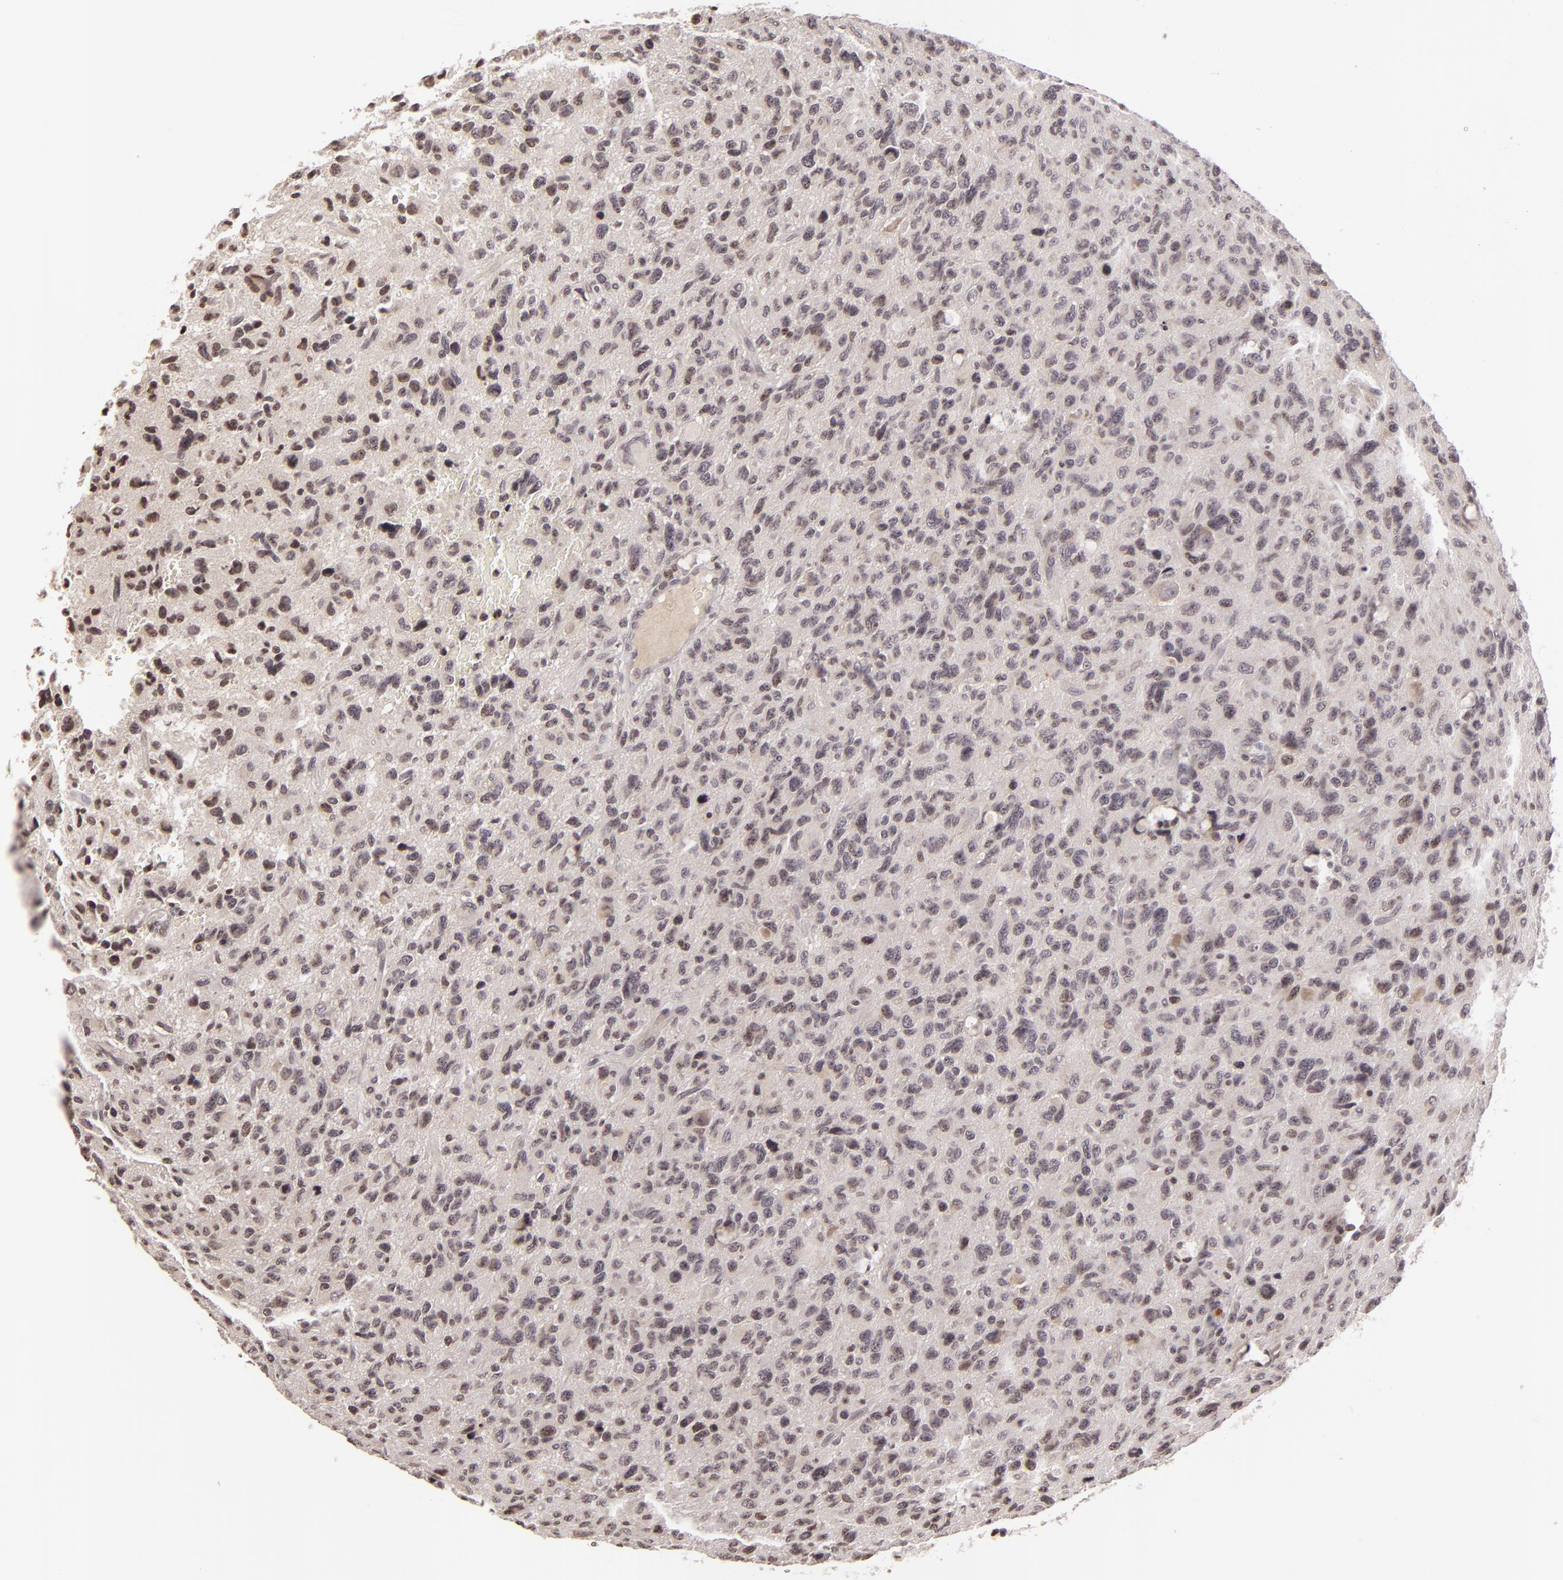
{"staining": {"intensity": "weak", "quantity": "<25%", "location": "nuclear"}, "tissue": "glioma", "cell_type": "Tumor cells", "image_type": "cancer", "snomed": [{"axis": "morphology", "description": "Glioma, malignant, High grade"}, {"axis": "topography", "description": "Brain"}], "caption": "Tumor cells are negative for protein expression in human high-grade glioma (malignant). The staining is performed using DAB (3,3'-diaminobenzidine) brown chromogen with nuclei counter-stained in using hematoxylin.", "gene": "AKAP6", "patient": {"sex": "female", "age": 60}}